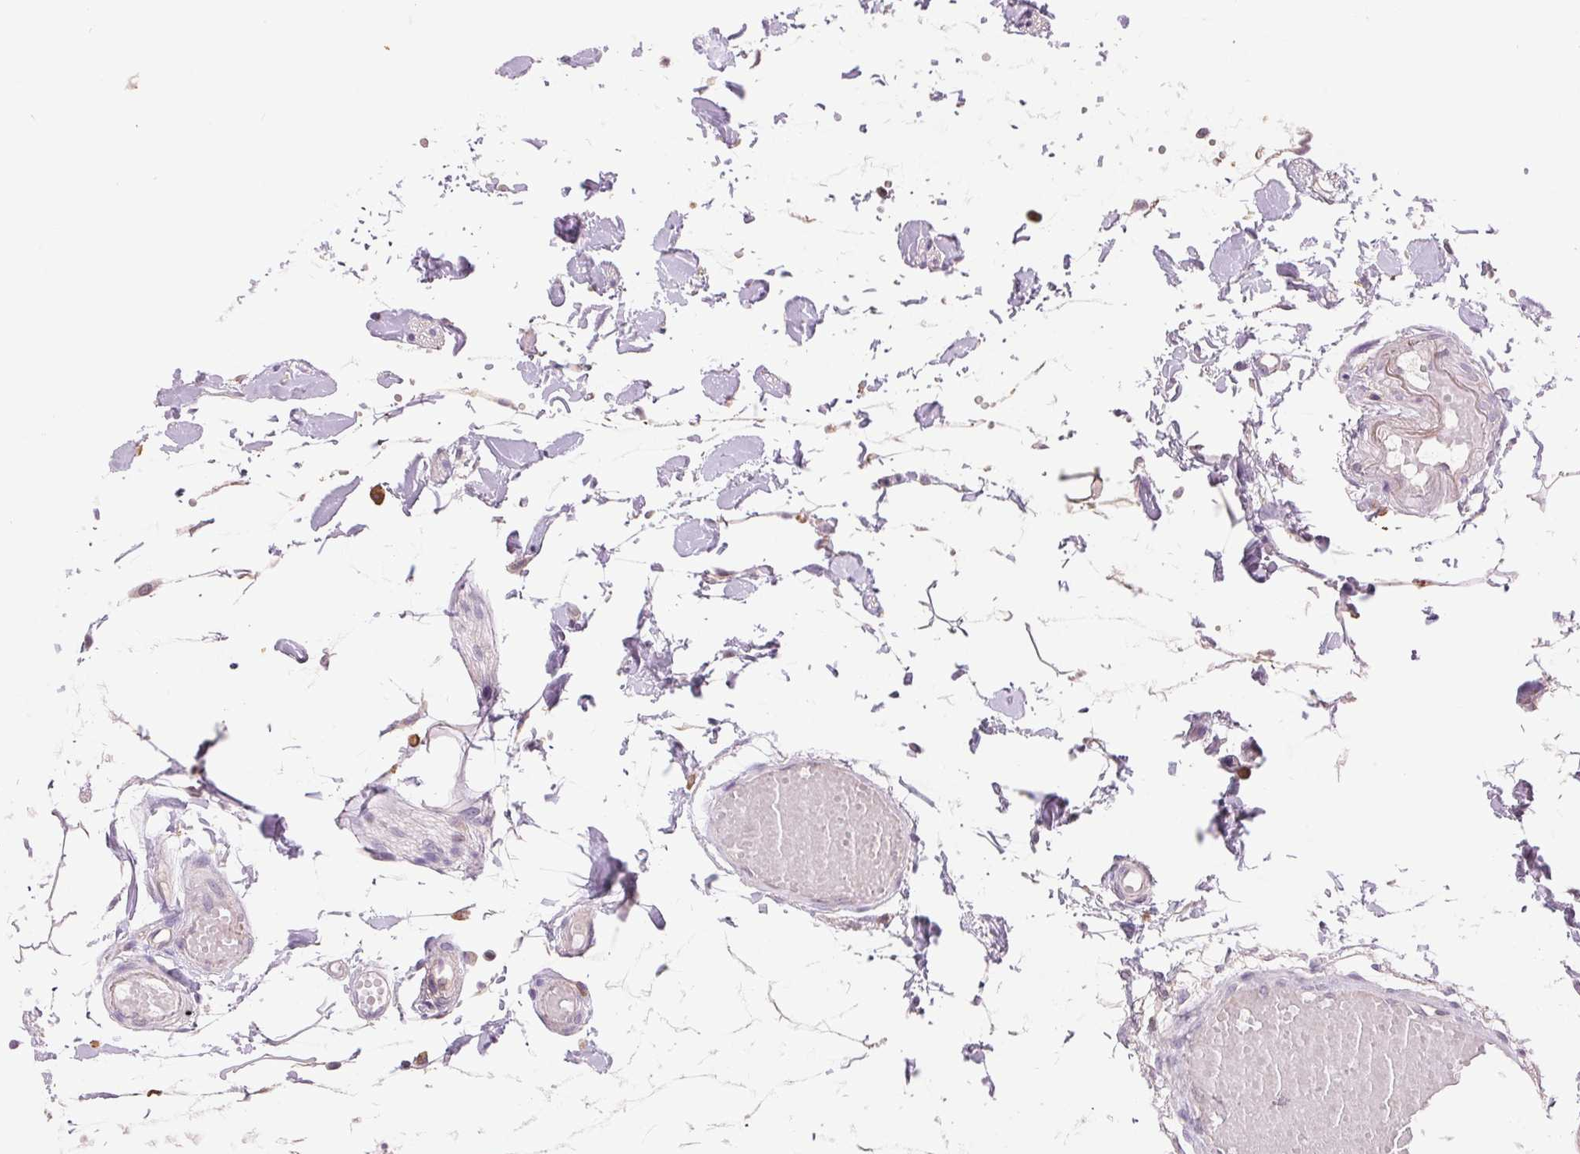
{"staining": {"intensity": "weak", "quantity": "25%-75%", "location": "cytoplasmic/membranous"}, "tissue": "colon", "cell_type": "Endothelial cells", "image_type": "normal", "snomed": [{"axis": "morphology", "description": "Normal tissue, NOS"}, {"axis": "morphology", "description": "Adenocarcinoma, NOS"}, {"axis": "topography", "description": "Colon"}], "caption": "Immunohistochemistry (DAB (3,3'-diaminobenzidine)) staining of normal colon reveals weak cytoplasmic/membranous protein expression in approximately 25%-75% of endothelial cells.", "gene": "RANBP3L", "patient": {"sex": "male", "age": 83}}